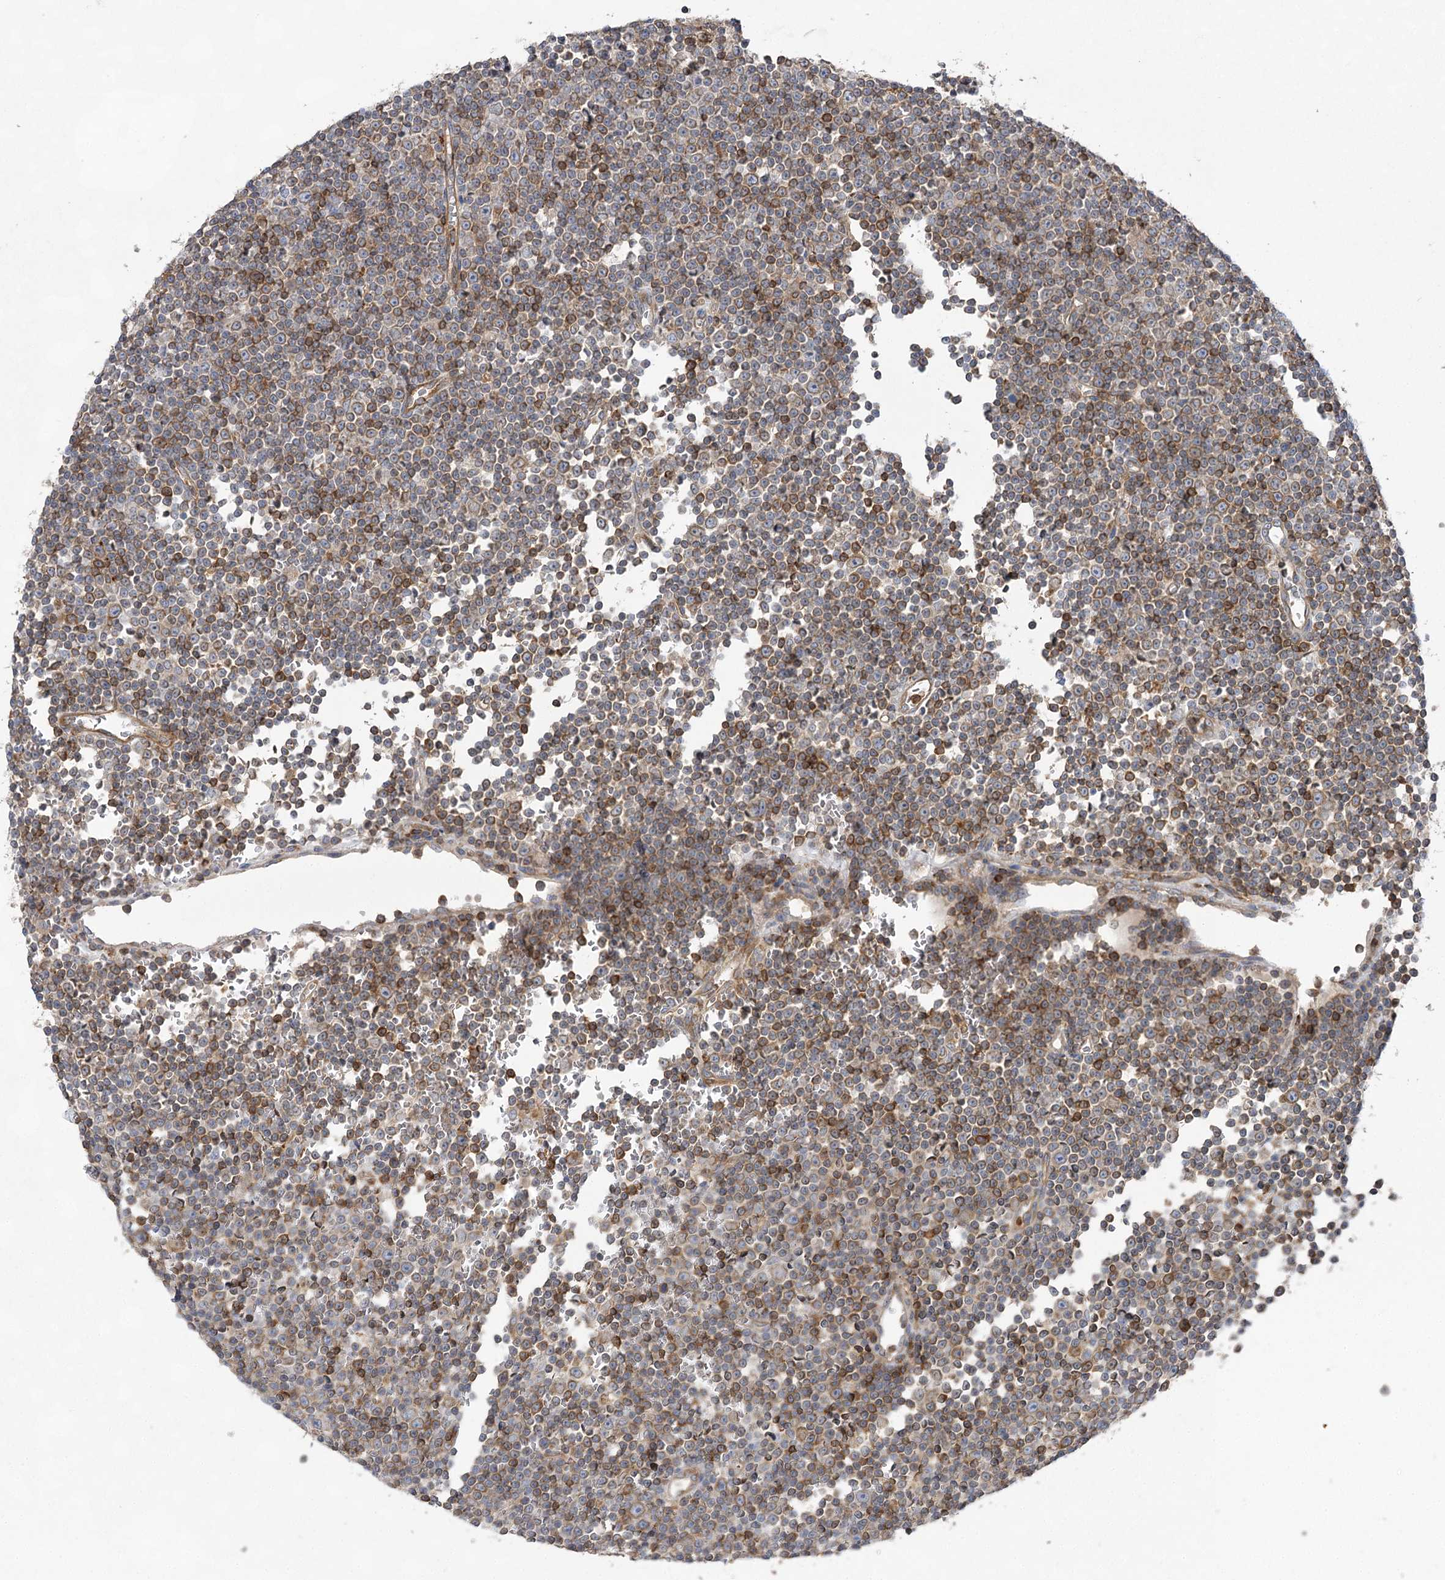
{"staining": {"intensity": "moderate", "quantity": "25%-75%", "location": "cytoplasmic/membranous"}, "tissue": "lymphoma", "cell_type": "Tumor cells", "image_type": "cancer", "snomed": [{"axis": "morphology", "description": "Malignant lymphoma, non-Hodgkin's type, Low grade"}, {"axis": "topography", "description": "Lymph node"}], "caption": "Tumor cells show medium levels of moderate cytoplasmic/membranous staining in about 25%-75% of cells in human low-grade malignant lymphoma, non-Hodgkin's type. The staining was performed using DAB to visualize the protein expression in brown, while the nuclei were stained in blue with hematoxylin (Magnification: 20x).", "gene": "VPS37B", "patient": {"sex": "female", "age": 67}}